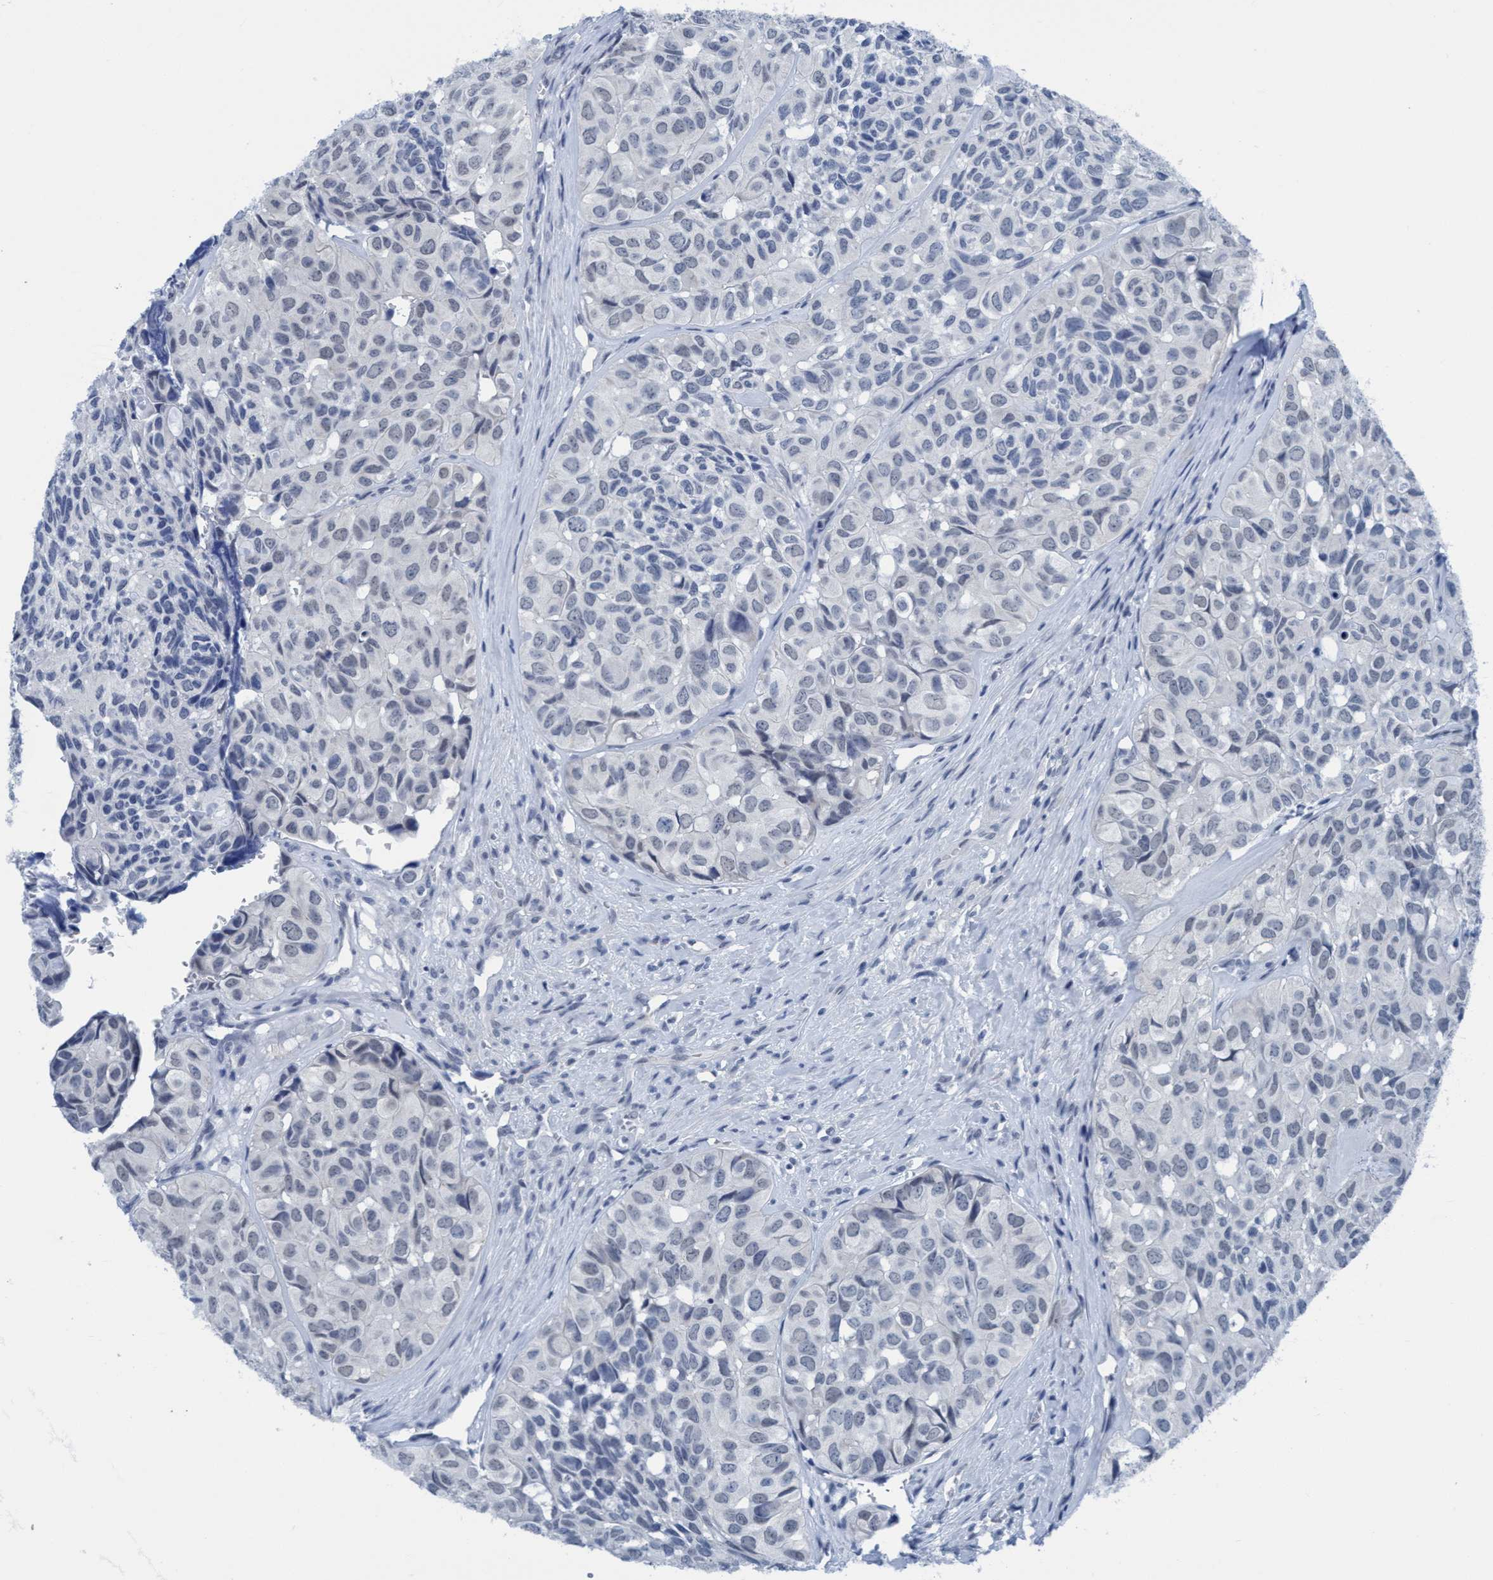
{"staining": {"intensity": "negative", "quantity": "none", "location": "none"}, "tissue": "head and neck cancer", "cell_type": "Tumor cells", "image_type": "cancer", "snomed": [{"axis": "morphology", "description": "Adenocarcinoma, NOS"}, {"axis": "topography", "description": "Salivary gland, NOS"}, {"axis": "topography", "description": "Head-Neck"}], "caption": "An immunohistochemistry histopathology image of head and neck cancer (adenocarcinoma) is shown. There is no staining in tumor cells of head and neck cancer (adenocarcinoma).", "gene": "DNAI1", "patient": {"sex": "female", "age": 76}}